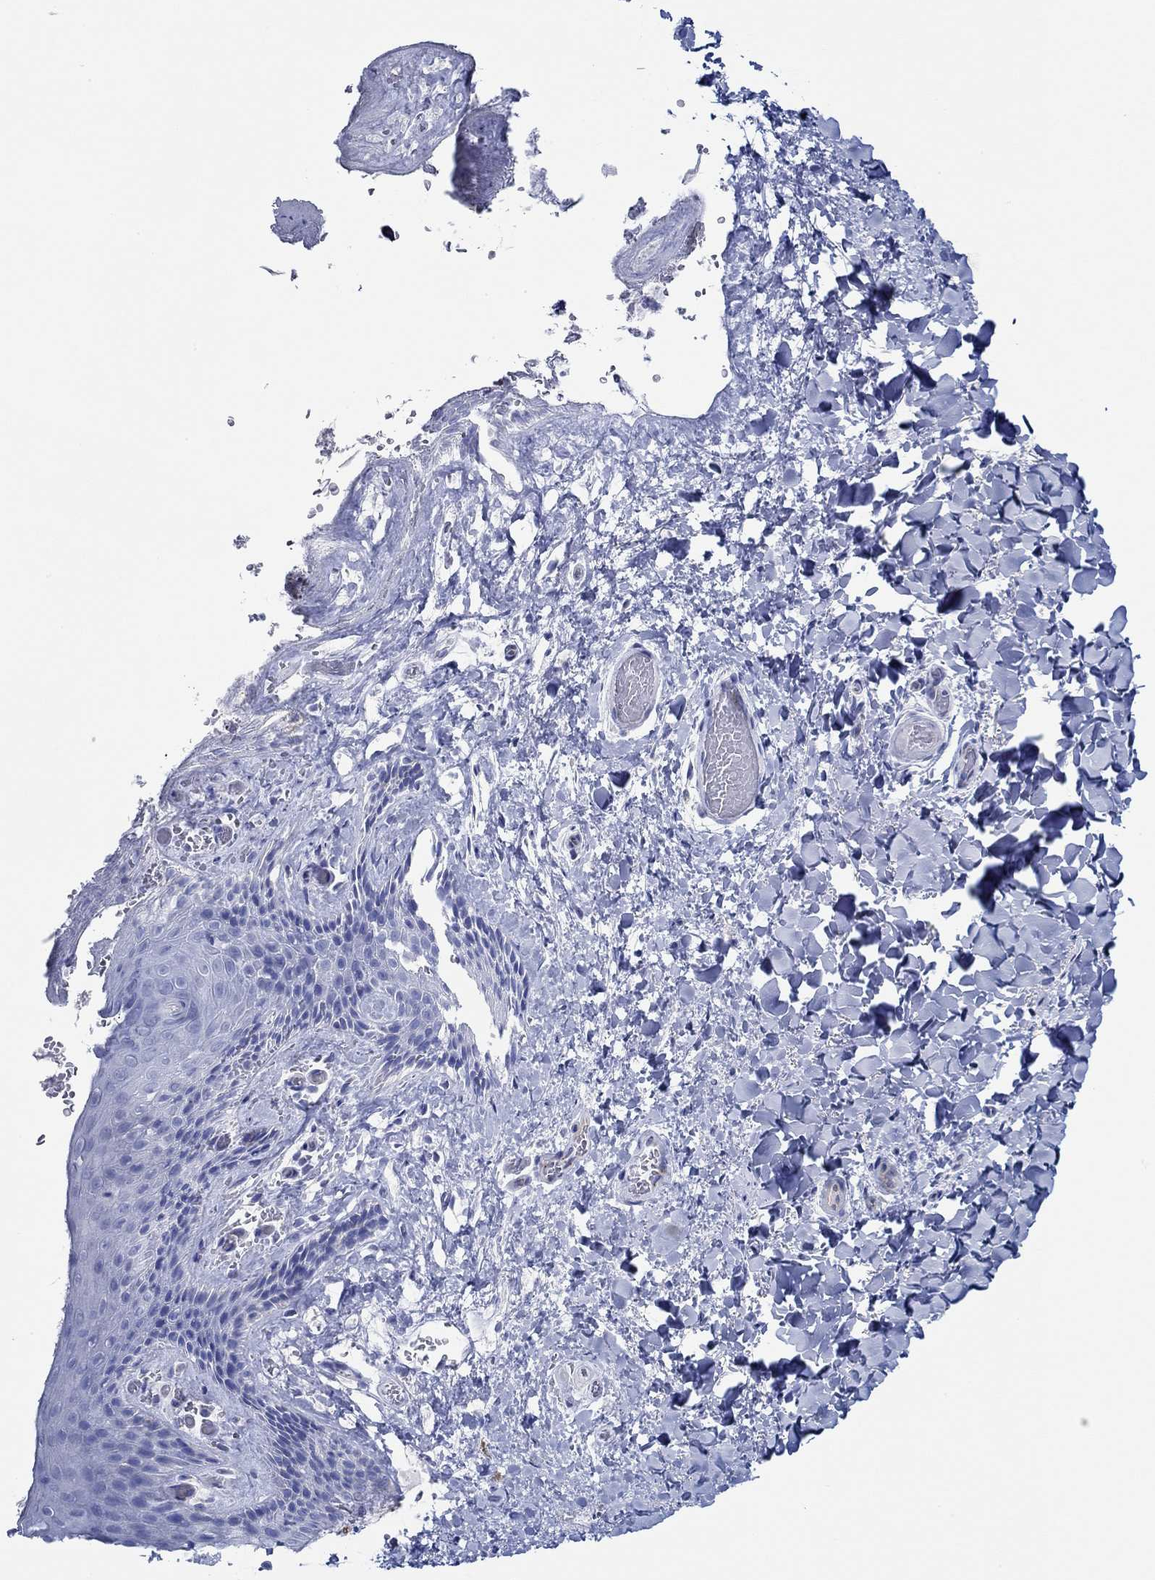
{"staining": {"intensity": "negative", "quantity": "none", "location": "none"}, "tissue": "skin", "cell_type": "Epidermal cells", "image_type": "normal", "snomed": [{"axis": "morphology", "description": "Normal tissue, NOS"}, {"axis": "topography", "description": "Anal"}], "caption": "This is an immunohistochemistry image of unremarkable skin. There is no positivity in epidermal cells.", "gene": "IGFBP6", "patient": {"sex": "male", "age": 36}}